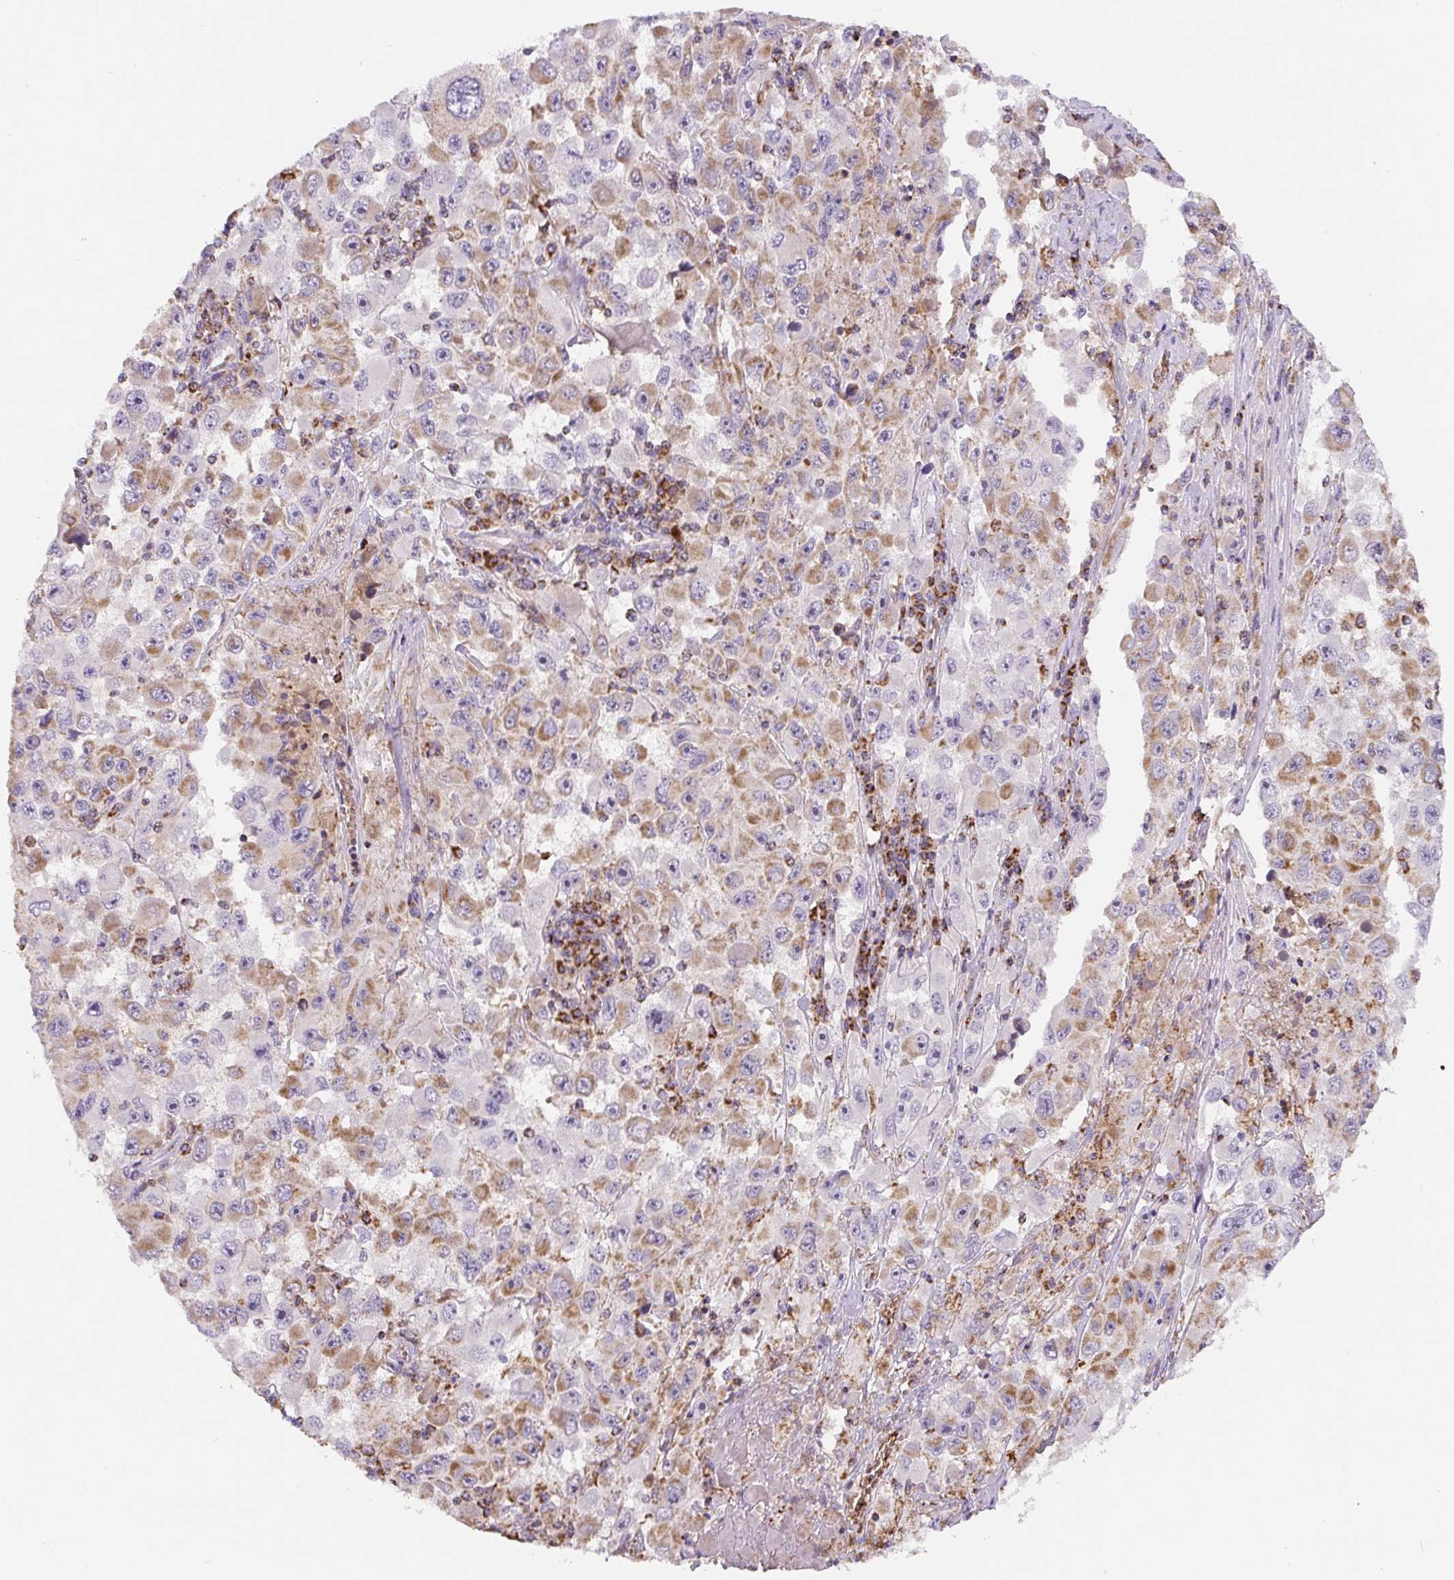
{"staining": {"intensity": "moderate", "quantity": ">75%", "location": "cytoplasmic/membranous"}, "tissue": "melanoma", "cell_type": "Tumor cells", "image_type": "cancer", "snomed": [{"axis": "morphology", "description": "Malignant melanoma, Metastatic site"}, {"axis": "topography", "description": "Lymph node"}], "caption": "A histopathology image of melanoma stained for a protein displays moderate cytoplasmic/membranous brown staining in tumor cells.", "gene": "MT-CO2", "patient": {"sex": "female", "age": 67}}